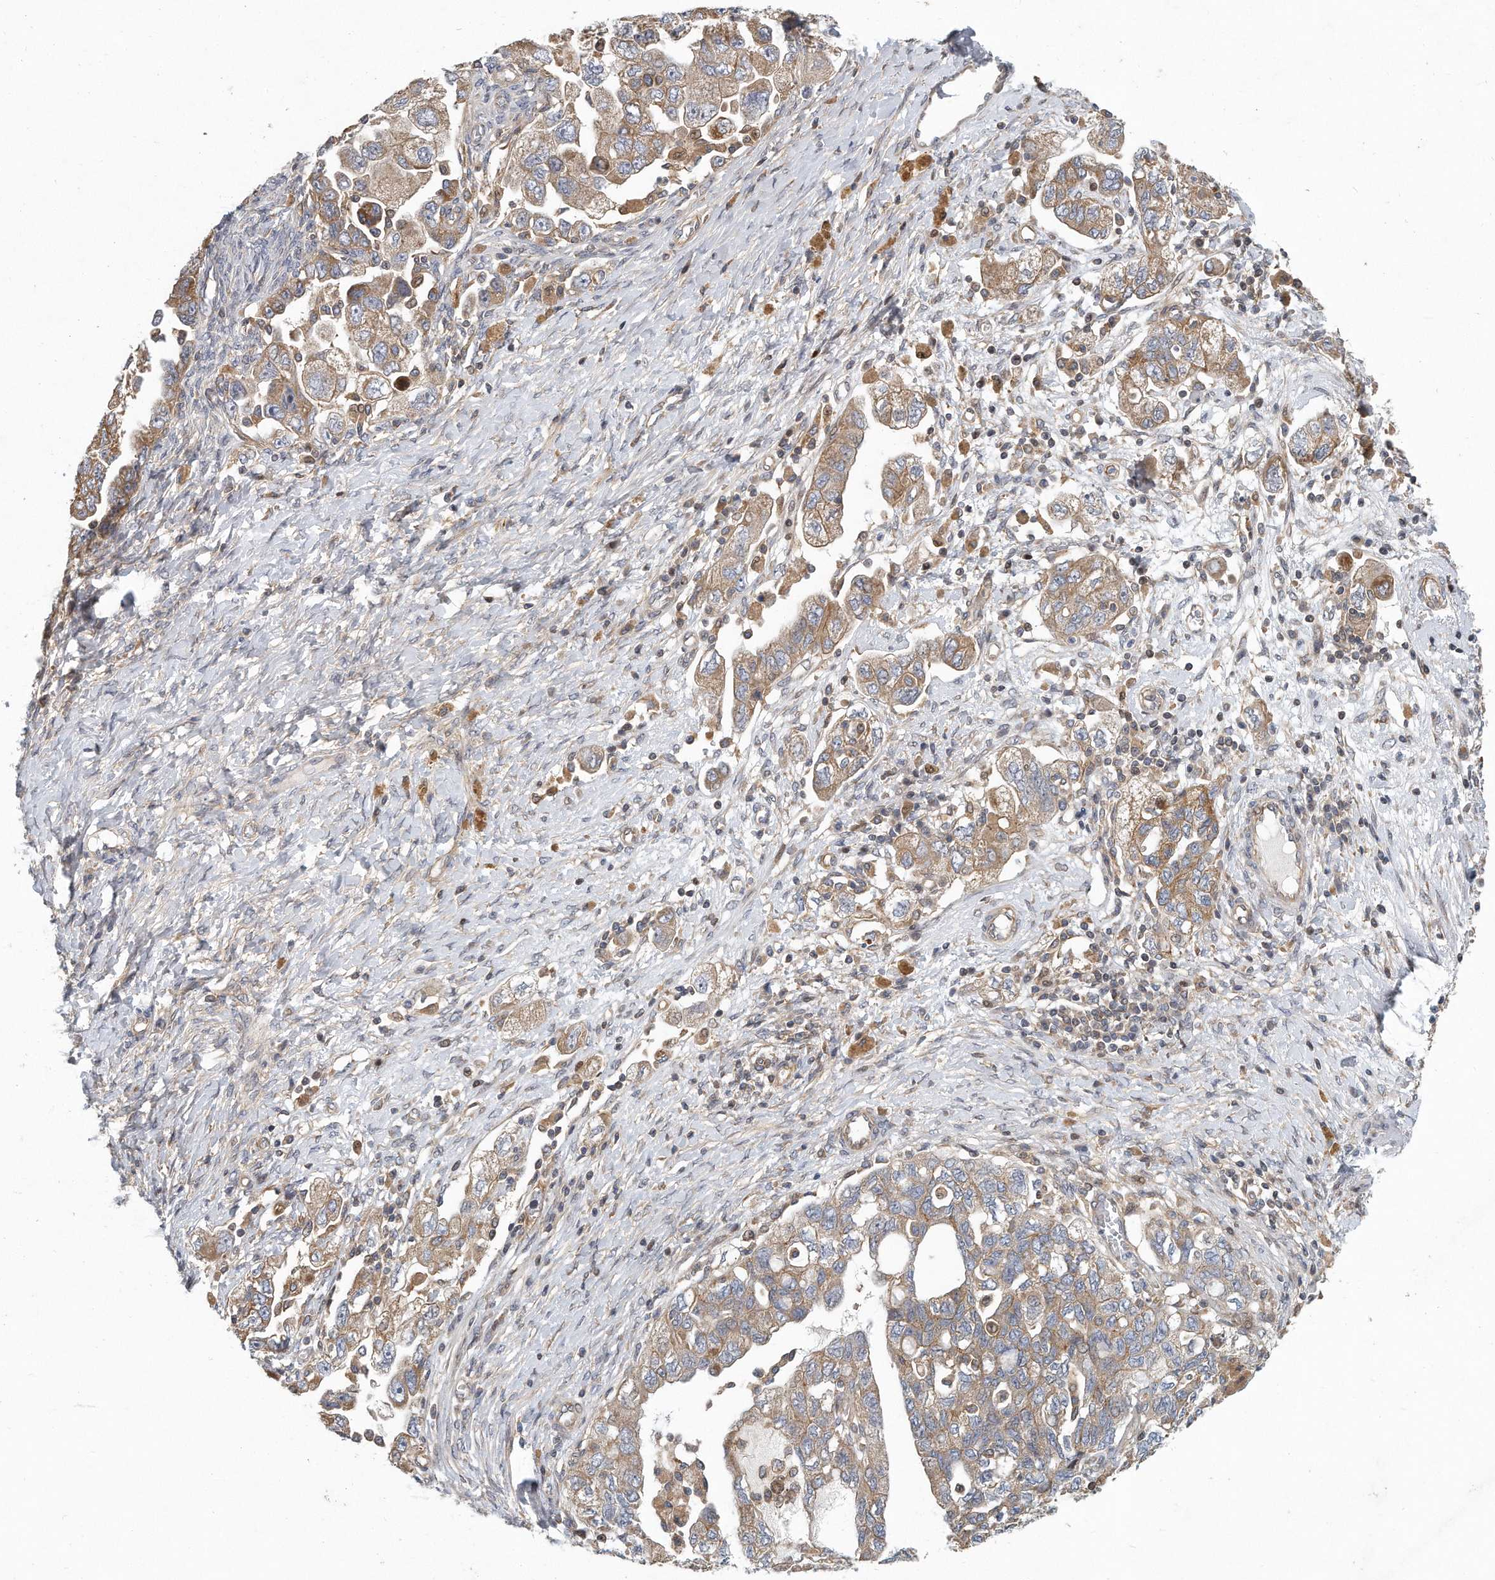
{"staining": {"intensity": "moderate", "quantity": ">75%", "location": "cytoplasmic/membranous"}, "tissue": "ovarian cancer", "cell_type": "Tumor cells", "image_type": "cancer", "snomed": [{"axis": "morphology", "description": "Carcinoma, NOS"}, {"axis": "morphology", "description": "Cystadenocarcinoma, serous, NOS"}, {"axis": "topography", "description": "Ovary"}], "caption": "IHC micrograph of neoplastic tissue: ovarian cancer (serous cystadenocarcinoma) stained using IHC demonstrates medium levels of moderate protein expression localized specifically in the cytoplasmic/membranous of tumor cells, appearing as a cytoplasmic/membranous brown color.", "gene": "PCDH8", "patient": {"sex": "female", "age": 69}}